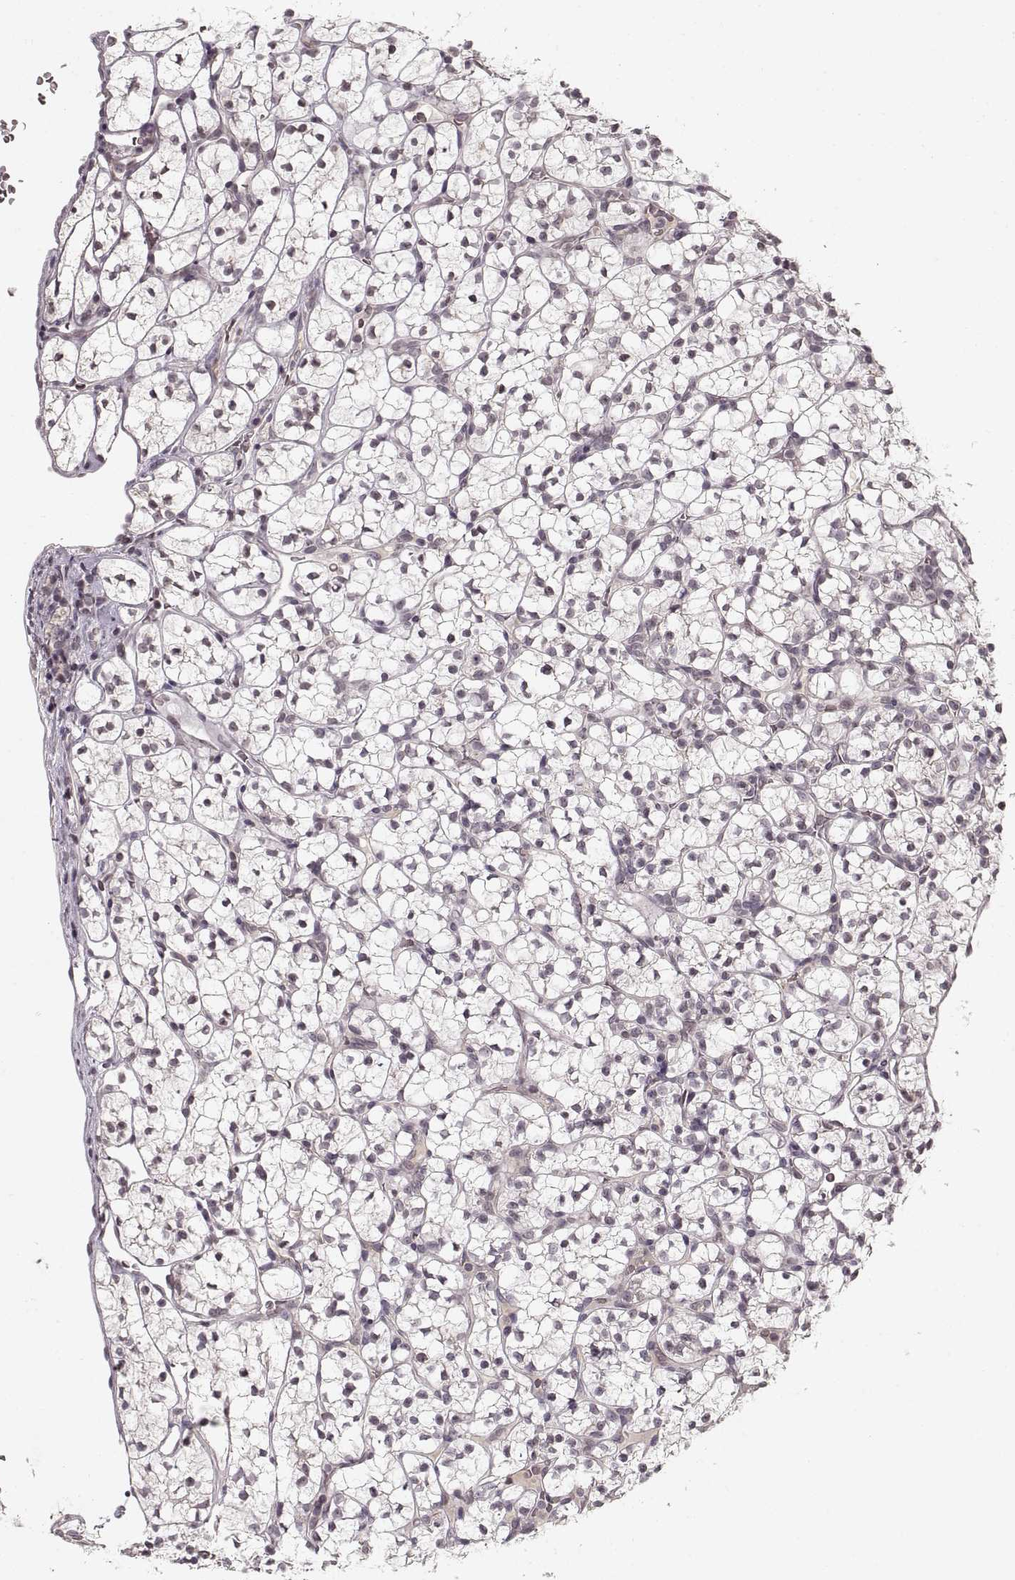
{"staining": {"intensity": "negative", "quantity": "none", "location": "none"}, "tissue": "renal cancer", "cell_type": "Tumor cells", "image_type": "cancer", "snomed": [{"axis": "morphology", "description": "Adenocarcinoma, NOS"}, {"axis": "topography", "description": "Kidney"}], "caption": "IHC micrograph of neoplastic tissue: renal cancer stained with DAB demonstrates no significant protein positivity in tumor cells. (DAB (3,3'-diaminobenzidine) immunohistochemistry with hematoxylin counter stain).", "gene": "ASIC3", "patient": {"sex": "female", "age": 89}}